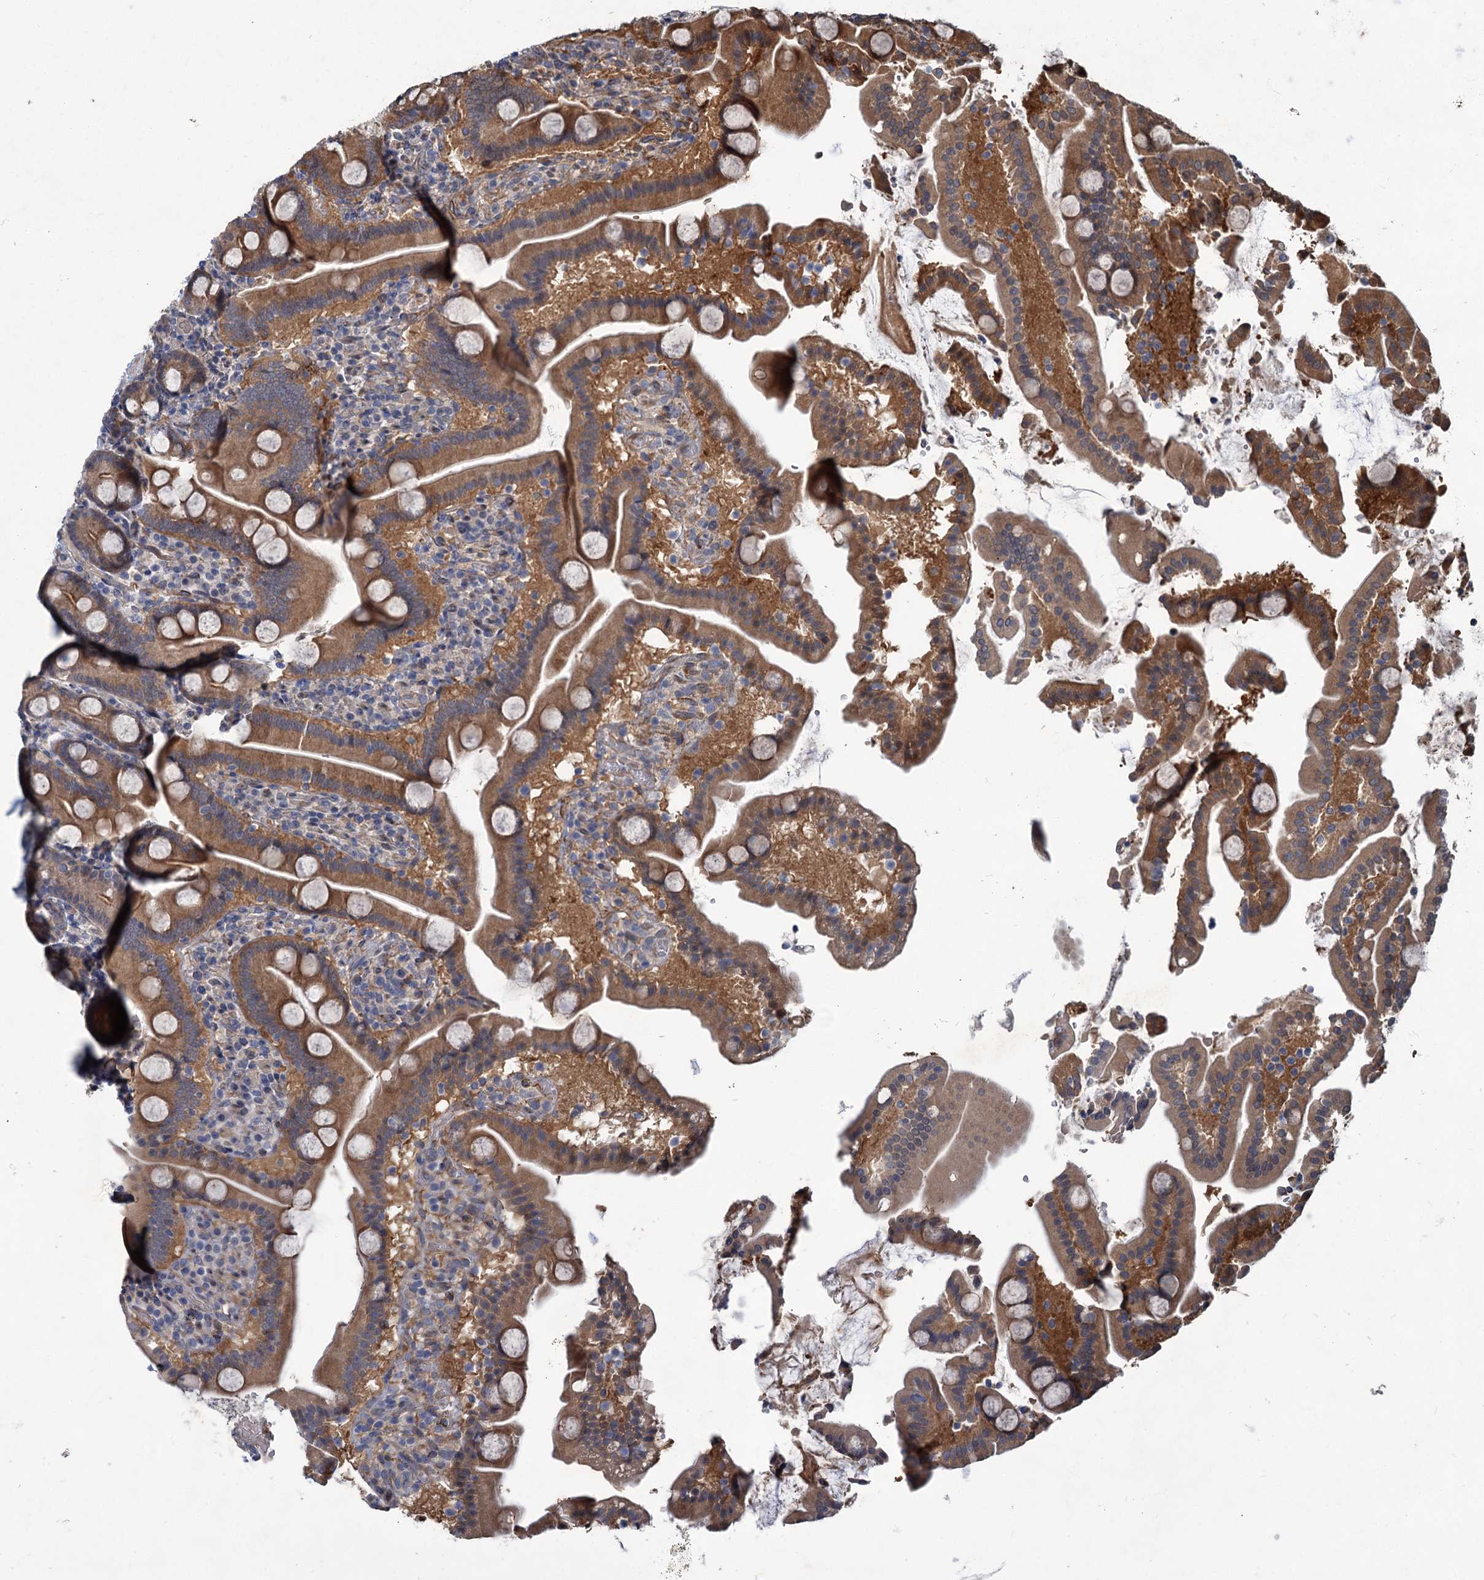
{"staining": {"intensity": "moderate", "quantity": ">75%", "location": "cytoplasmic/membranous"}, "tissue": "duodenum", "cell_type": "Glandular cells", "image_type": "normal", "snomed": [{"axis": "morphology", "description": "Normal tissue, NOS"}, {"axis": "topography", "description": "Duodenum"}], "caption": "Glandular cells reveal medium levels of moderate cytoplasmic/membranous positivity in approximately >75% of cells in benign duodenum. Using DAB (3,3'-diaminobenzidine) (brown) and hematoxylin (blue) stains, captured at high magnification using brightfield microscopy.", "gene": "PKN2", "patient": {"sex": "male", "age": 55}}